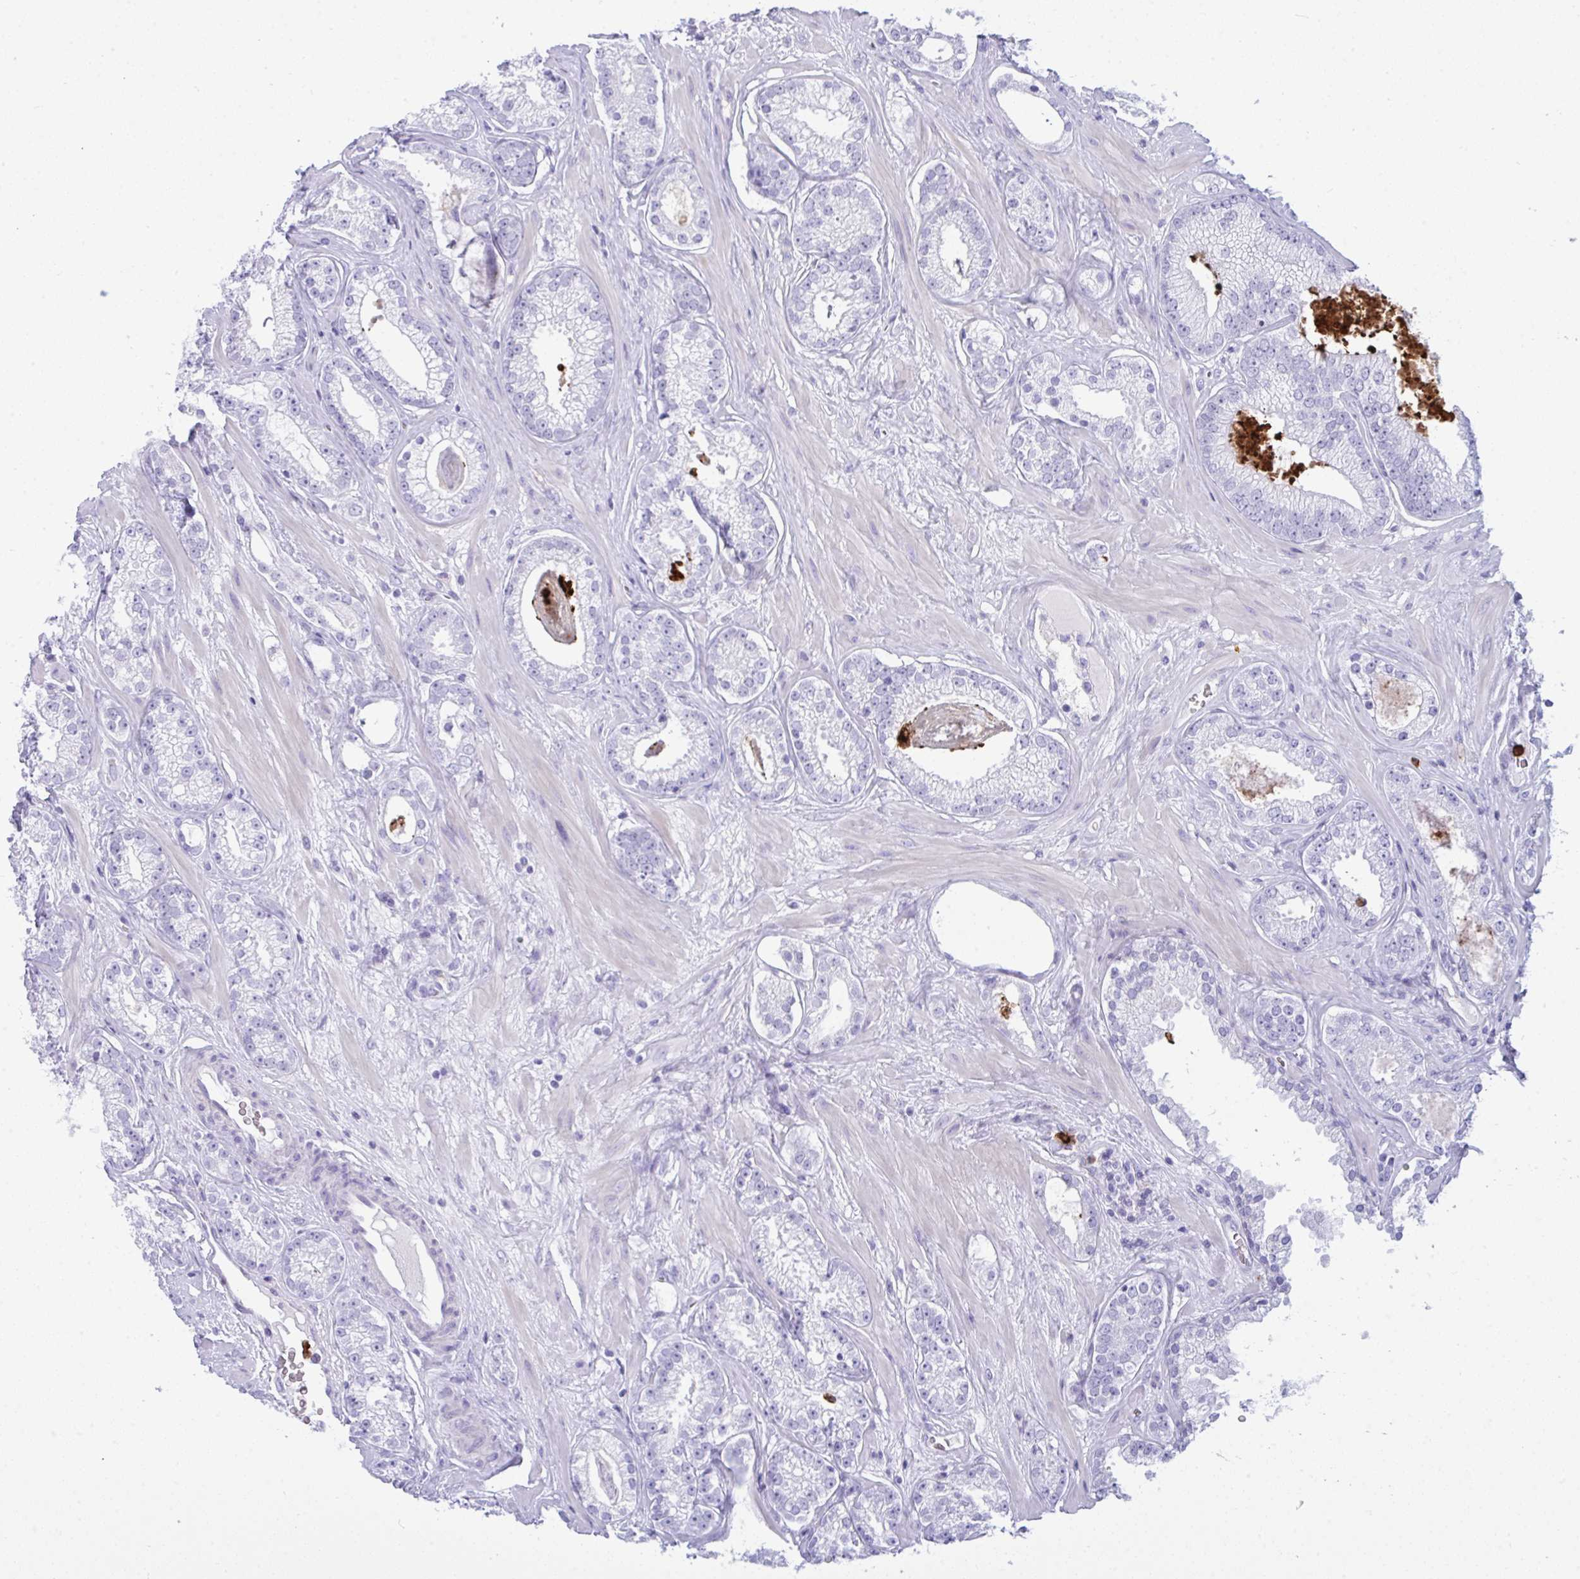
{"staining": {"intensity": "negative", "quantity": "none", "location": "none"}, "tissue": "prostate cancer", "cell_type": "Tumor cells", "image_type": "cancer", "snomed": [{"axis": "morphology", "description": "Adenocarcinoma, High grade"}, {"axis": "topography", "description": "Prostate"}], "caption": "Immunohistochemical staining of adenocarcinoma (high-grade) (prostate) demonstrates no significant staining in tumor cells.", "gene": "ARHGAP42", "patient": {"sex": "male", "age": 66}}